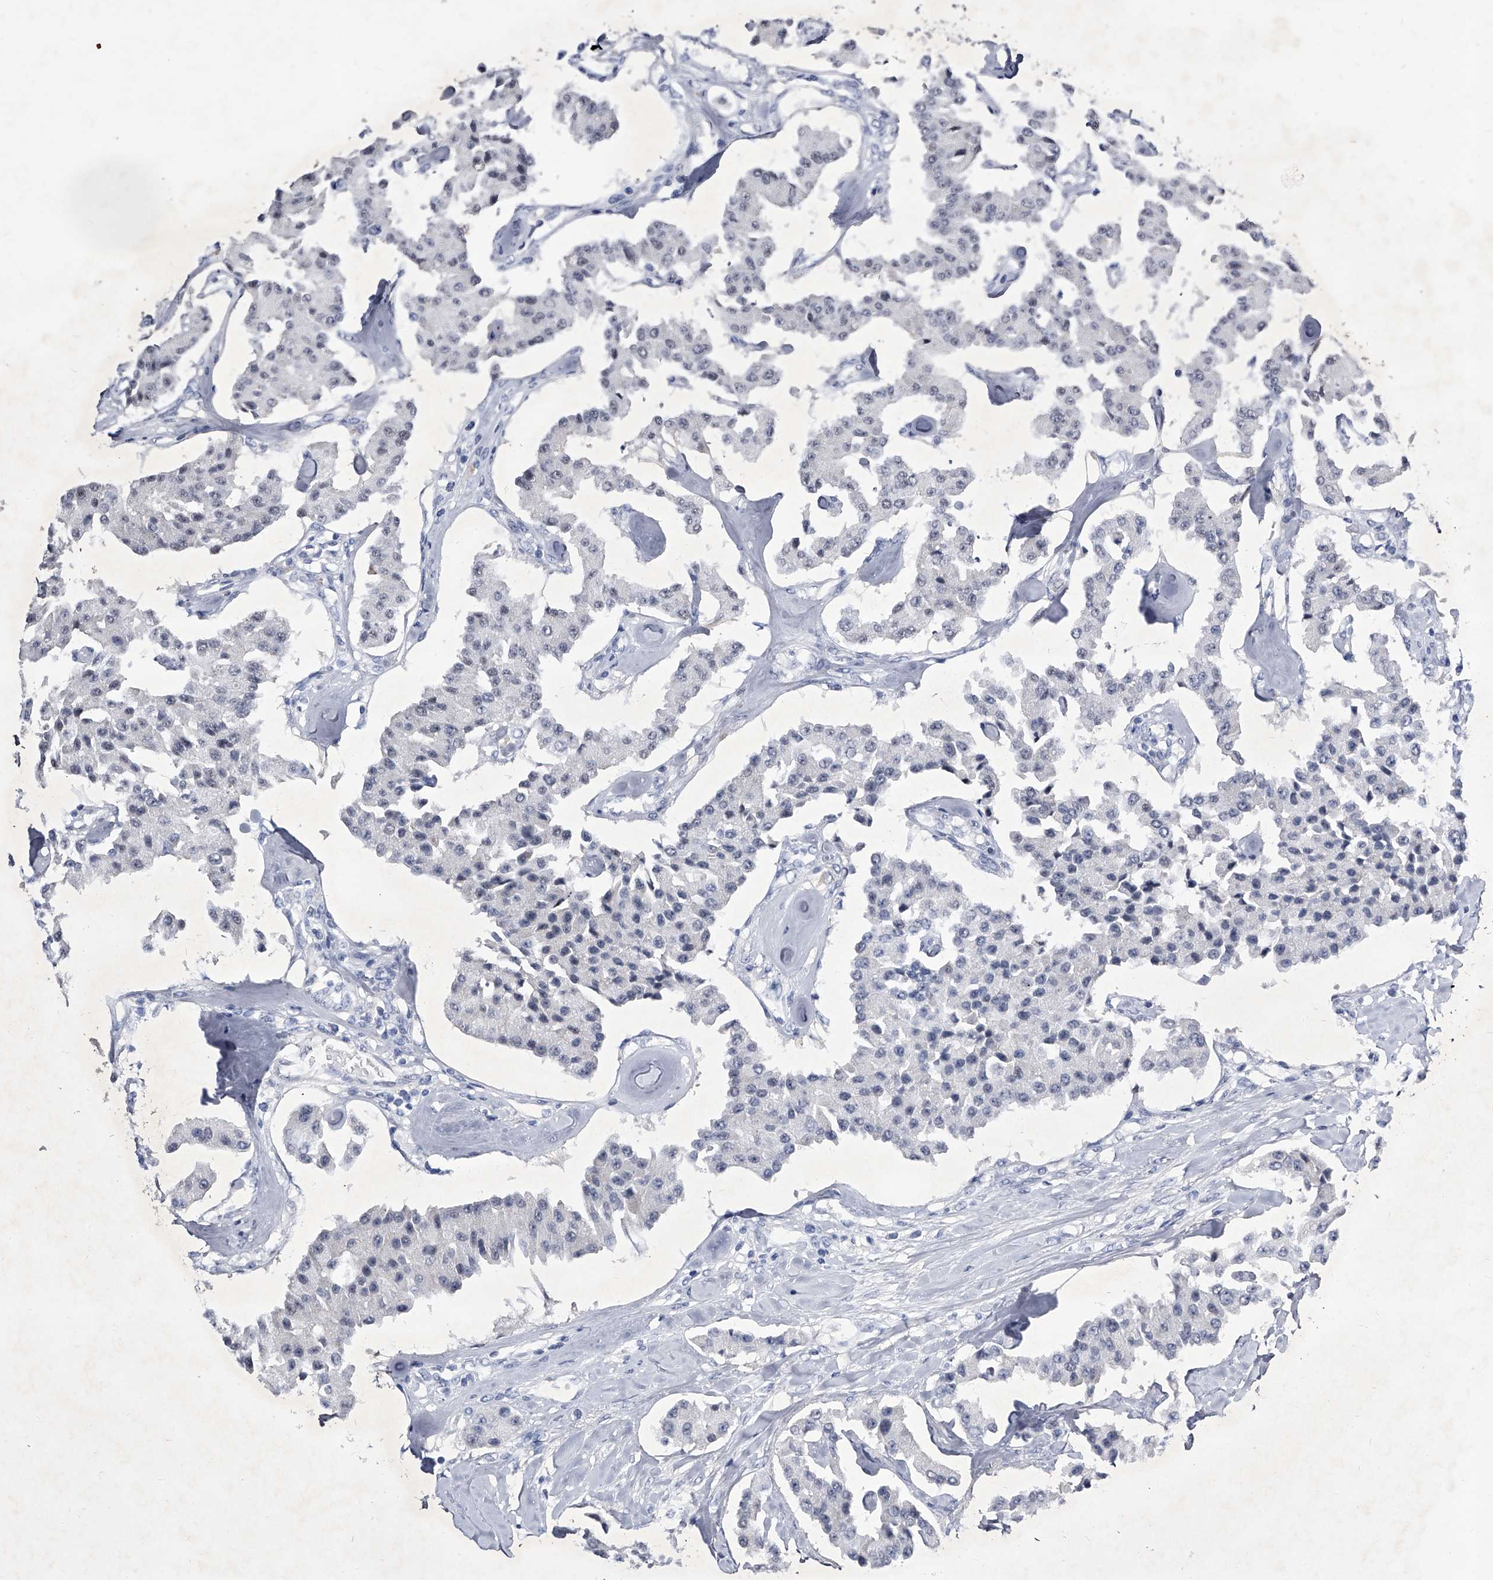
{"staining": {"intensity": "negative", "quantity": "none", "location": "none"}, "tissue": "carcinoid", "cell_type": "Tumor cells", "image_type": "cancer", "snomed": [{"axis": "morphology", "description": "Carcinoid, malignant, NOS"}, {"axis": "topography", "description": "Pancreas"}], "caption": "The immunohistochemistry photomicrograph has no significant staining in tumor cells of carcinoid tissue. (Brightfield microscopy of DAB IHC at high magnification).", "gene": "CRISP2", "patient": {"sex": "male", "age": 41}}